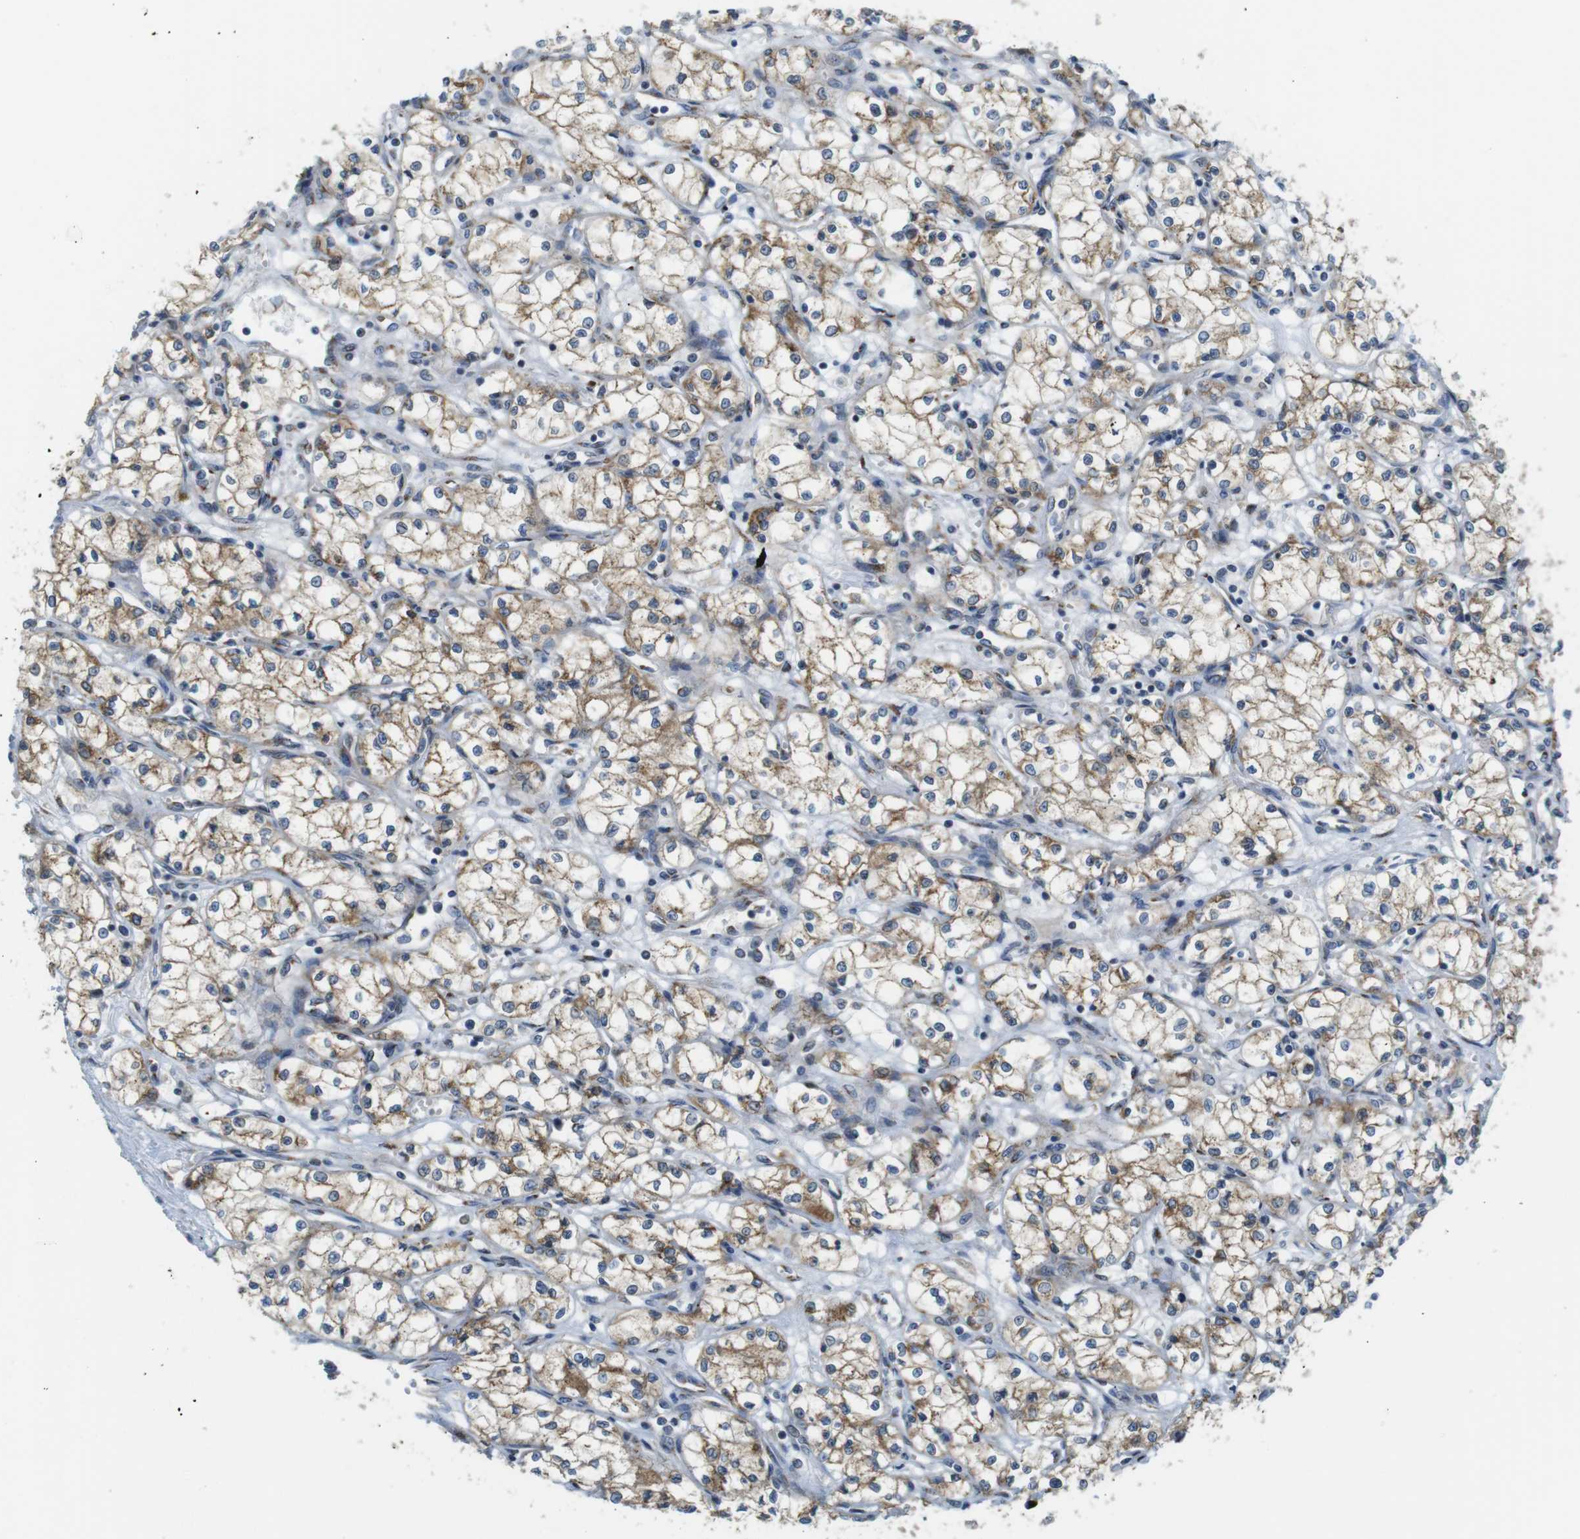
{"staining": {"intensity": "moderate", "quantity": ">75%", "location": "cytoplasmic/membranous"}, "tissue": "renal cancer", "cell_type": "Tumor cells", "image_type": "cancer", "snomed": [{"axis": "morphology", "description": "Normal tissue, NOS"}, {"axis": "morphology", "description": "Adenocarcinoma, NOS"}, {"axis": "topography", "description": "Kidney"}], "caption": "Immunohistochemical staining of human renal adenocarcinoma demonstrates medium levels of moderate cytoplasmic/membranous expression in approximately >75% of tumor cells. (DAB IHC, brown staining for protein, blue staining for nuclei).", "gene": "TMEM143", "patient": {"sex": "male", "age": 59}}